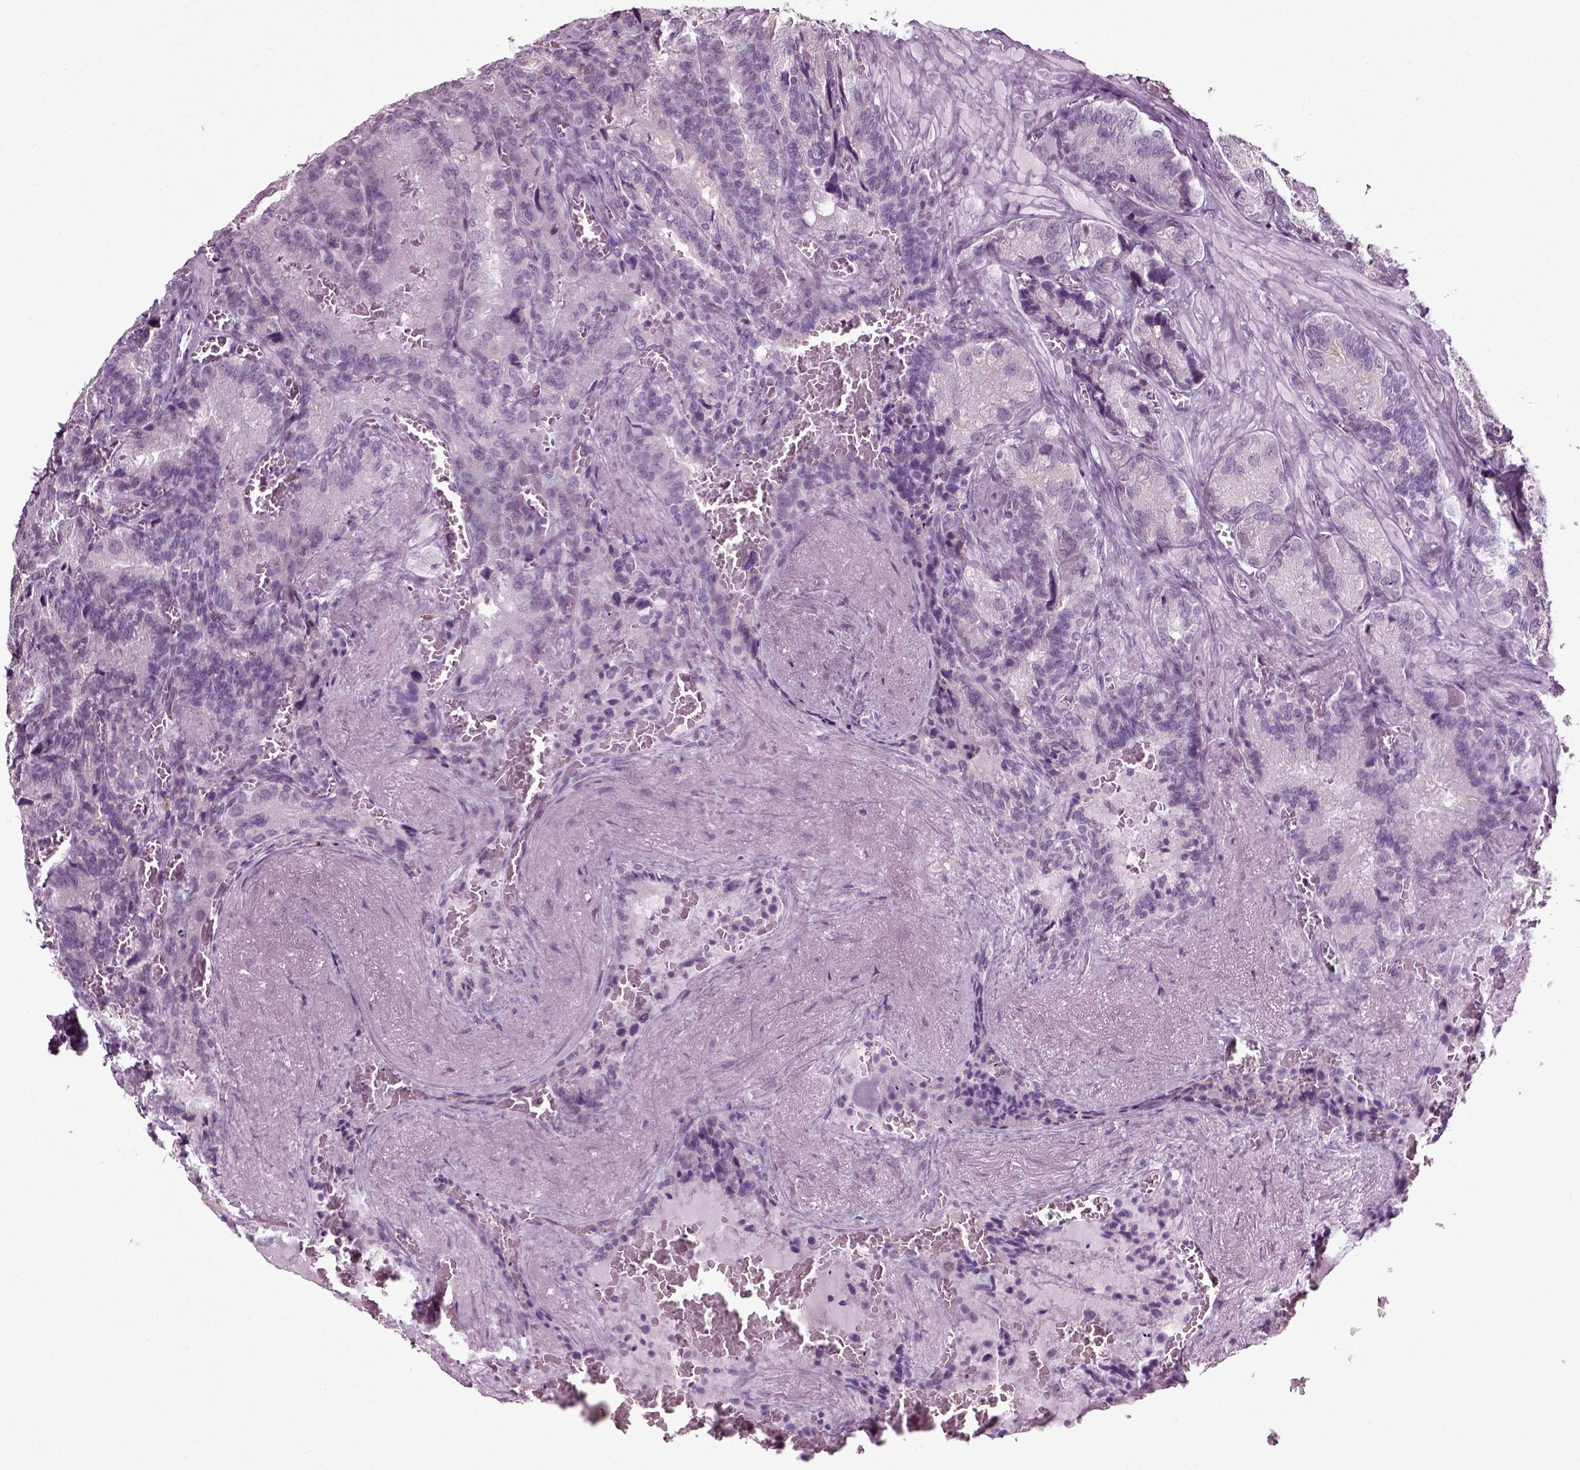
{"staining": {"intensity": "negative", "quantity": "none", "location": "none"}, "tissue": "seminal vesicle", "cell_type": "Glandular cells", "image_type": "normal", "snomed": [{"axis": "morphology", "description": "Normal tissue, NOS"}, {"axis": "topography", "description": "Seminal veicle"}], "caption": "A high-resolution micrograph shows IHC staining of normal seminal vesicle, which displays no significant staining in glandular cells.", "gene": "SLC26A8", "patient": {"sex": "male", "age": 72}}